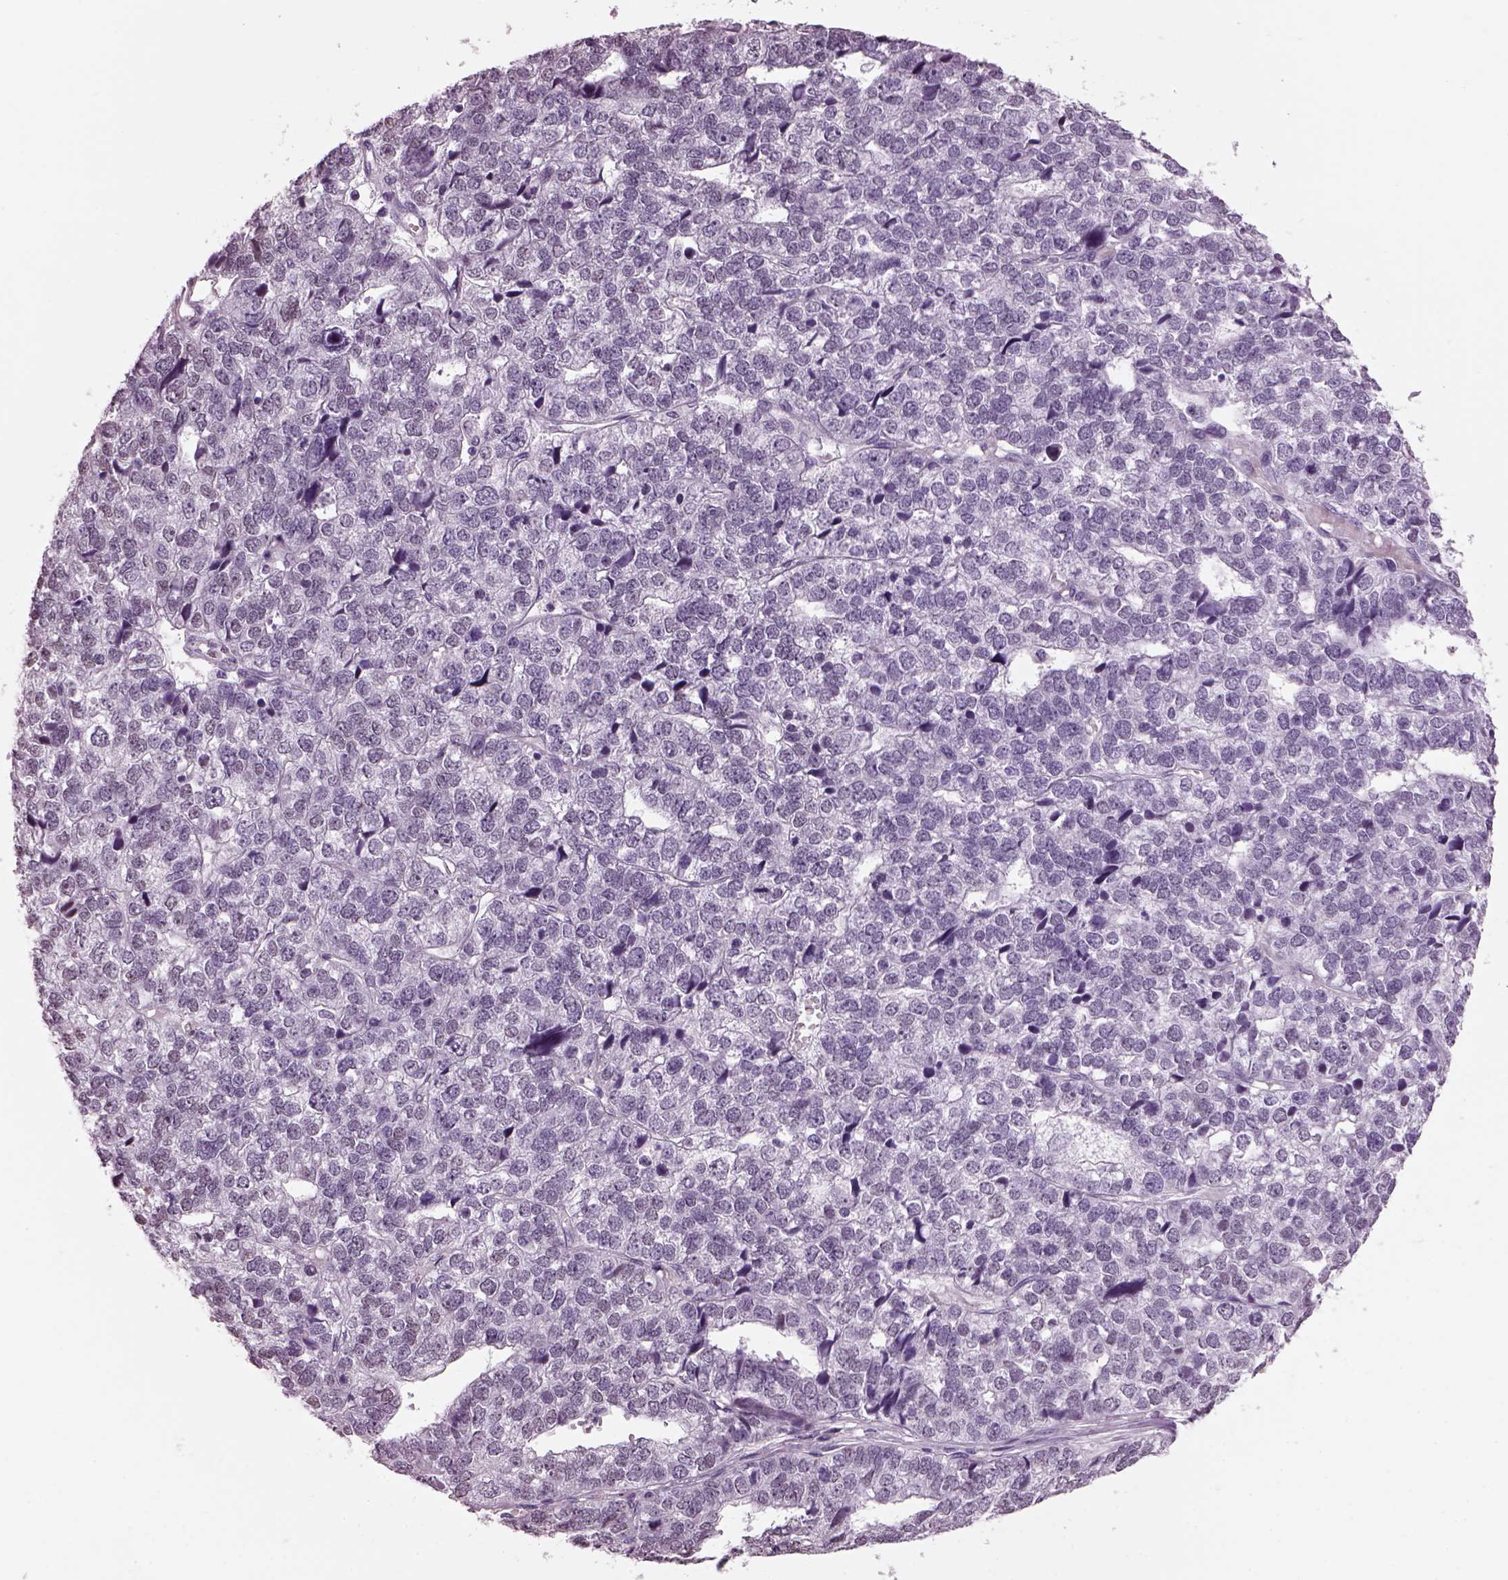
{"staining": {"intensity": "negative", "quantity": "none", "location": "none"}, "tissue": "stomach cancer", "cell_type": "Tumor cells", "image_type": "cancer", "snomed": [{"axis": "morphology", "description": "Adenocarcinoma, NOS"}, {"axis": "topography", "description": "Stomach"}], "caption": "Immunohistochemical staining of human adenocarcinoma (stomach) displays no significant staining in tumor cells.", "gene": "KRTAP3-2", "patient": {"sex": "male", "age": 69}}